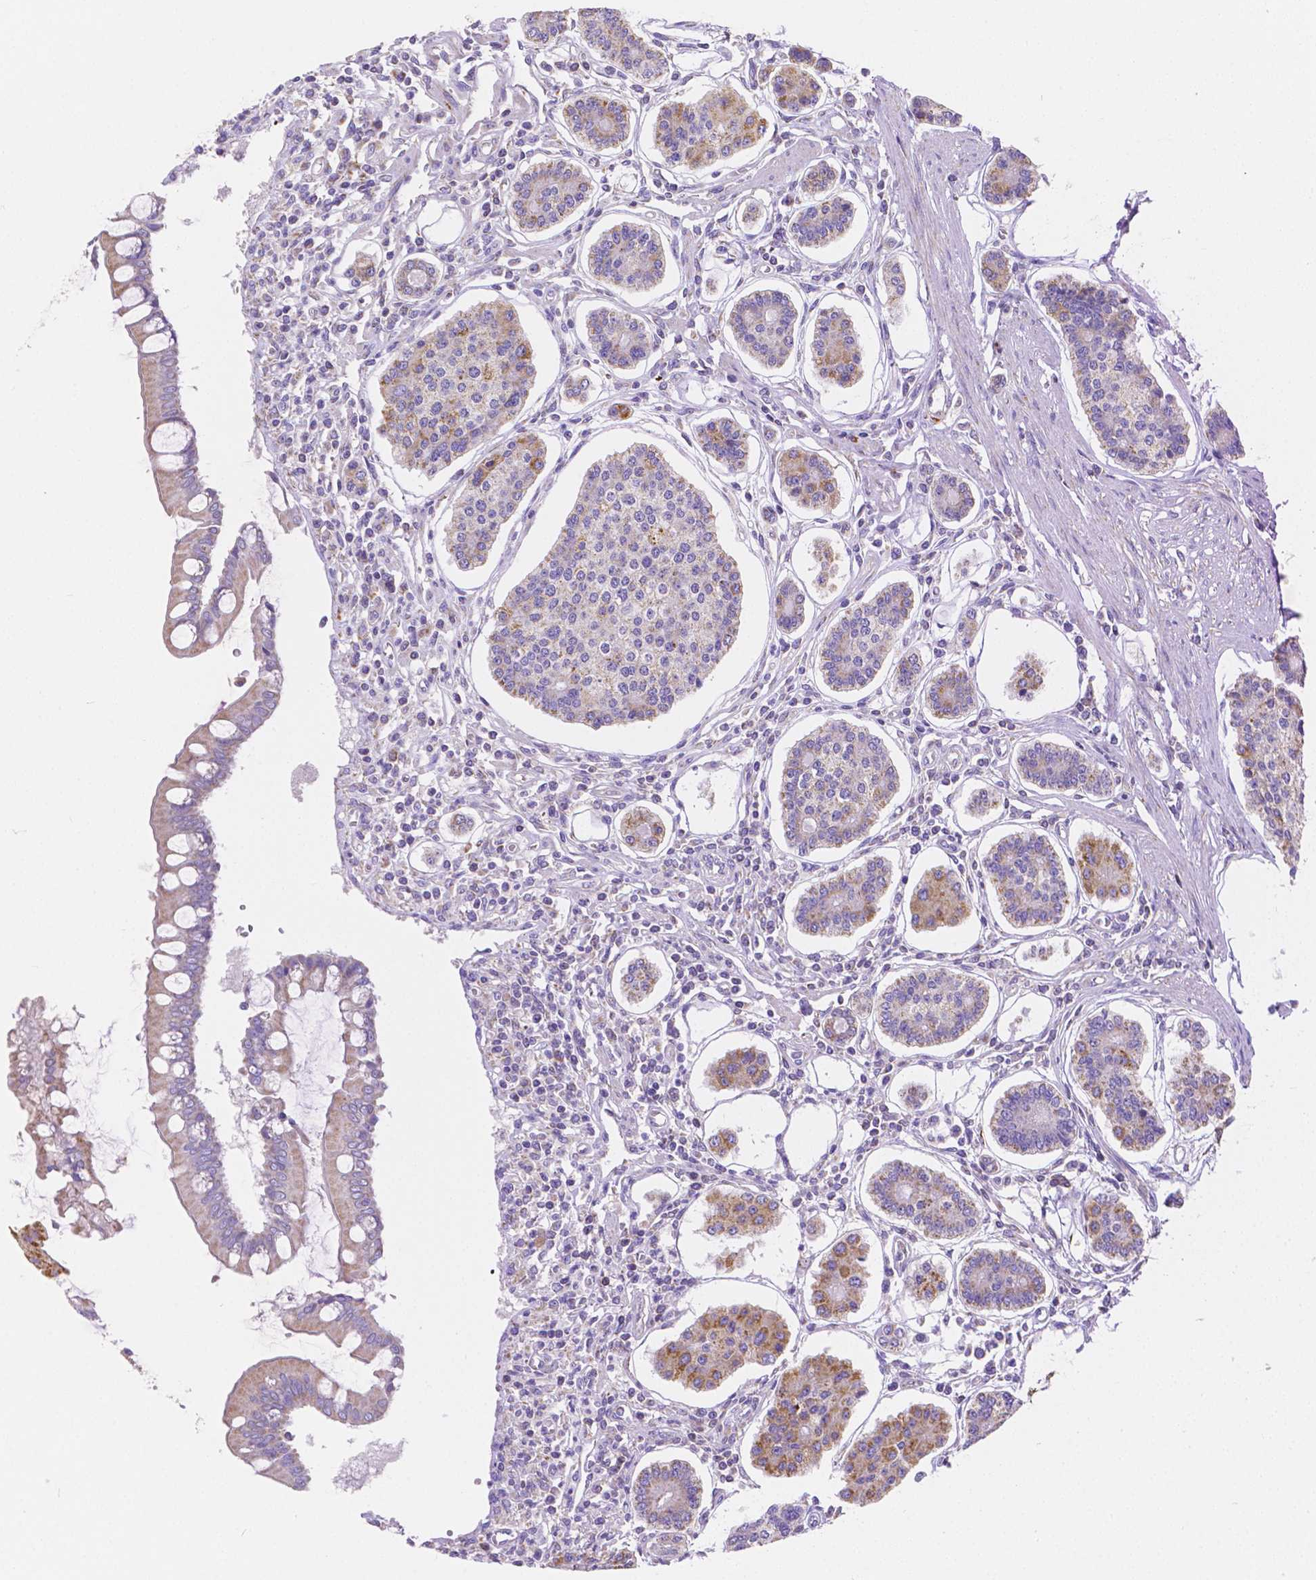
{"staining": {"intensity": "moderate", "quantity": "25%-75%", "location": "cytoplasmic/membranous"}, "tissue": "carcinoid", "cell_type": "Tumor cells", "image_type": "cancer", "snomed": [{"axis": "morphology", "description": "Carcinoid, malignant, NOS"}, {"axis": "topography", "description": "Small intestine"}], "caption": "High-power microscopy captured an immunohistochemistry (IHC) photomicrograph of malignant carcinoid, revealing moderate cytoplasmic/membranous positivity in about 25%-75% of tumor cells.", "gene": "SGTB", "patient": {"sex": "female", "age": 65}}